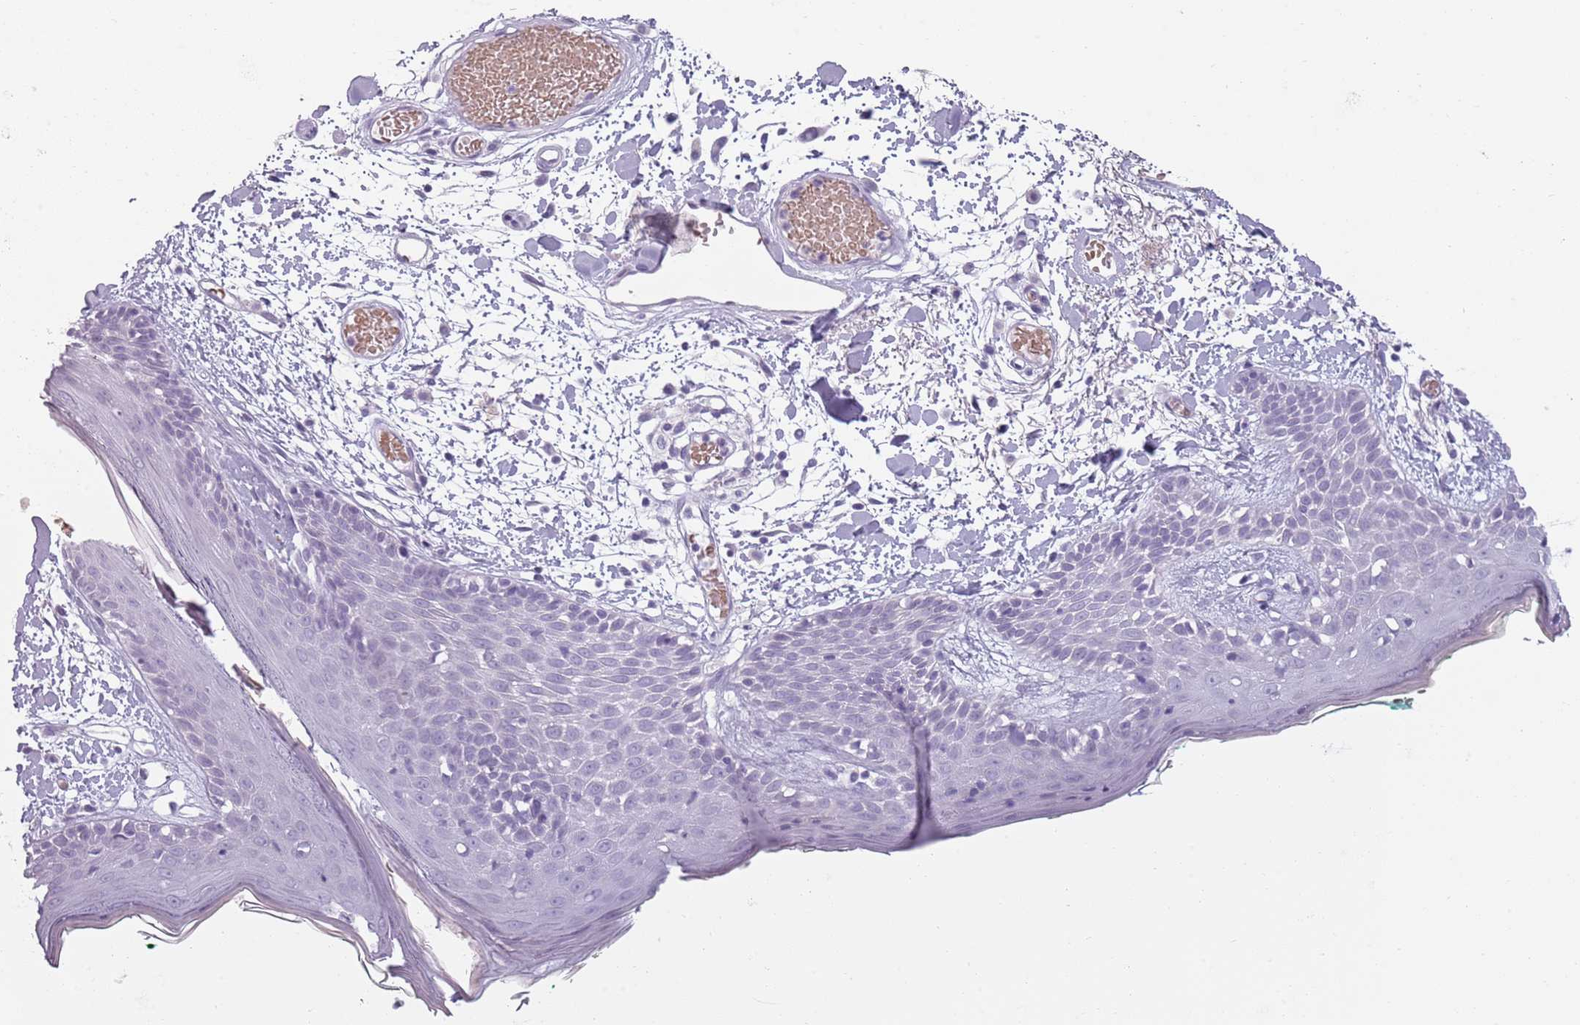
{"staining": {"intensity": "negative", "quantity": "none", "location": "none"}, "tissue": "skin", "cell_type": "Fibroblasts", "image_type": "normal", "snomed": [{"axis": "morphology", "description": "Normal tissue, NOS"}, {"axis": "topography", "description": "Skin"}], "caption": "IHC micrograph of normal skin: human skin stained with DAB displays no significant protein expression in fibroblasts.", "gene": "PIEZO1", "patient": {"sex": "male", "age": 79}}